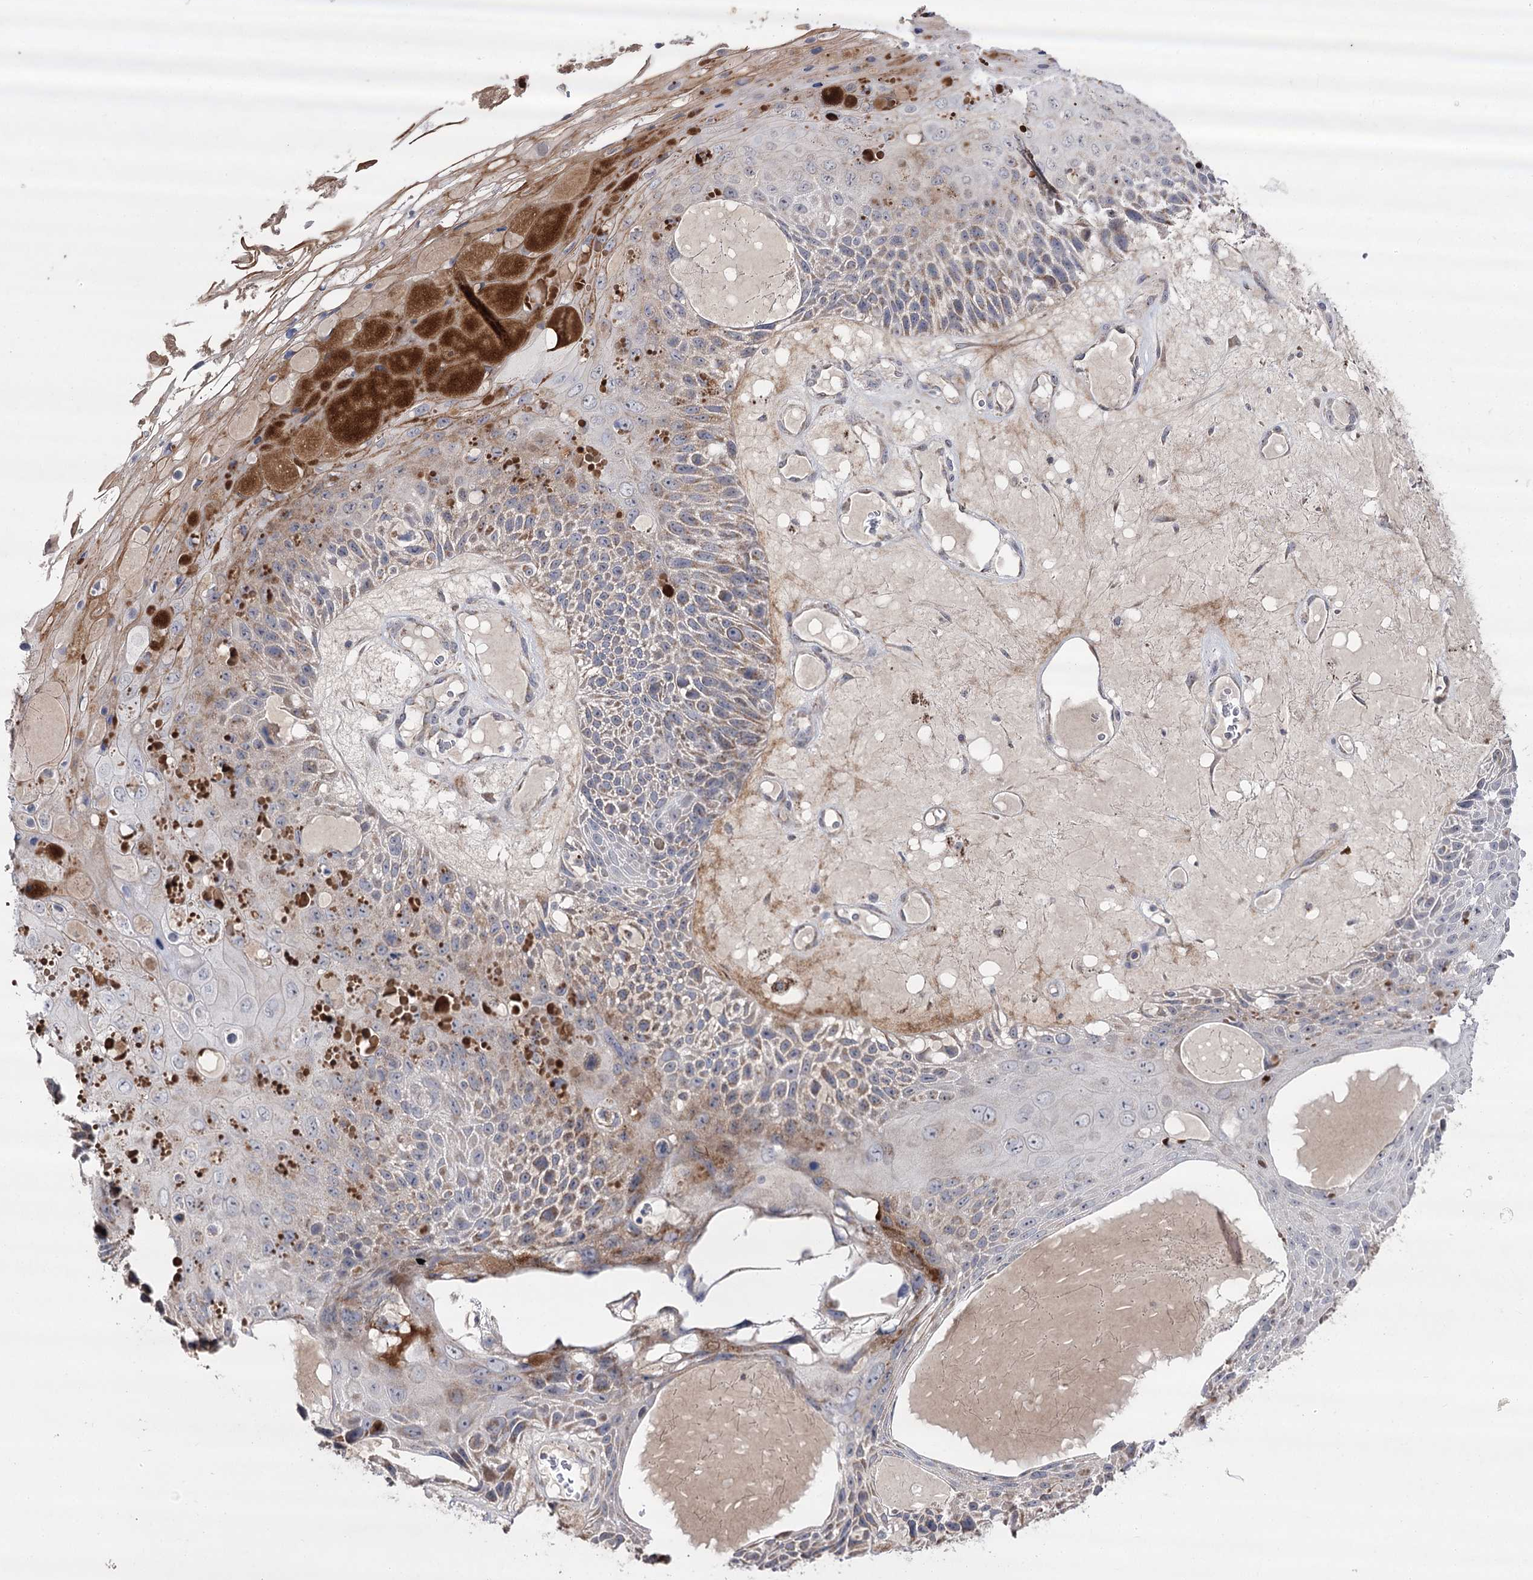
{"staining": {"intensity": "weak", "quantity": ">75%", "location": "cytoplasmic/membranous"}, "tissue": "skin cancer", "cell_type": "Tumor cells", "image_type": "cancer", "snomed": [{"axis": "morphology", "description": "Squamous cell carcinoma, NOS"}, {"axis": "topography", "description": "Skin"}], "caption": "Protein expression analysis of human skin cancer (squamous cell carcinoma) reveals weak cytoplasmic/membranous expression in approximately >75% of tumor cells.", "gene": "NADK2", "patient": {"sex": "female", "age": 88}}